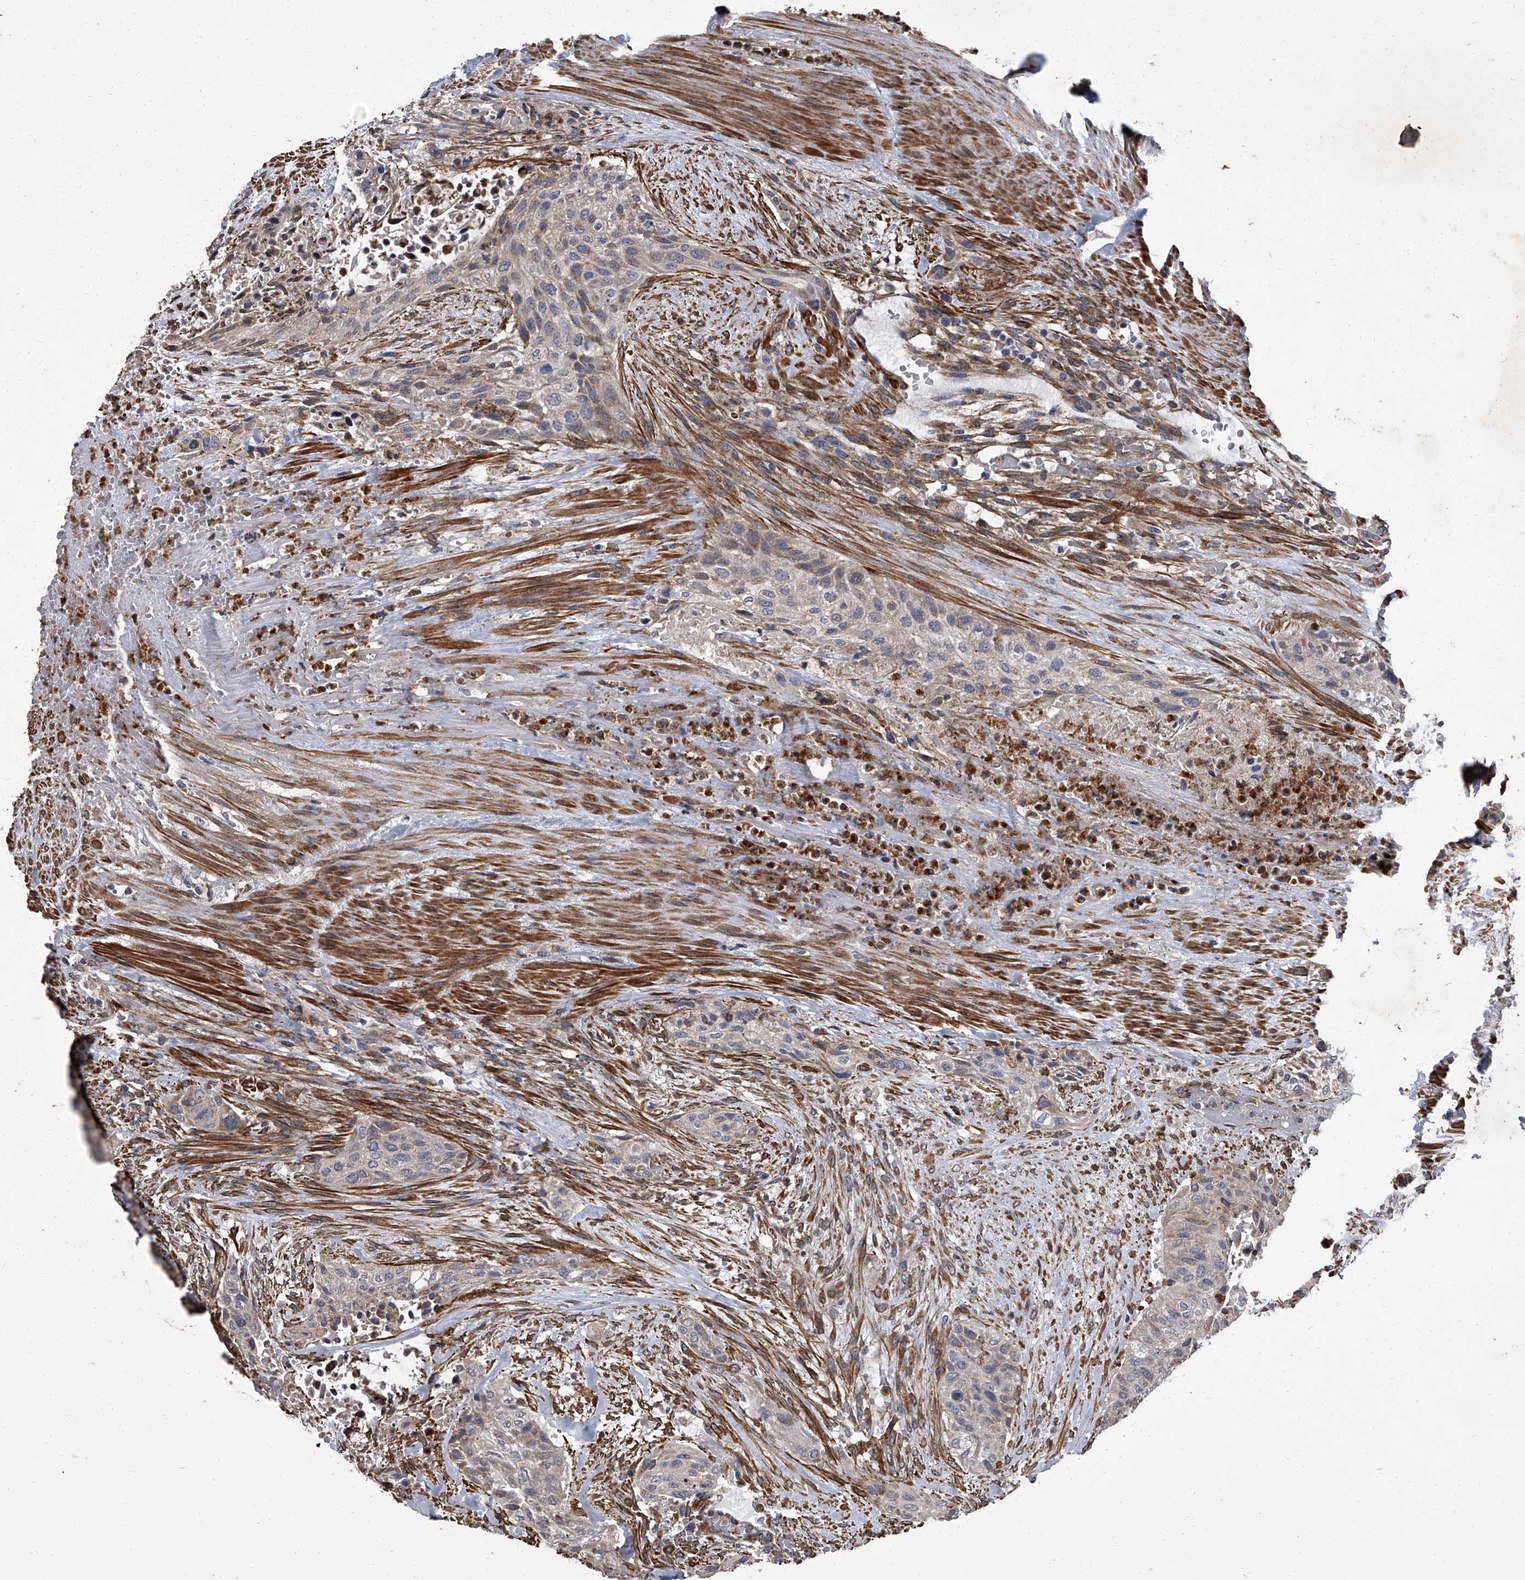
{"staining": {"intensity": "weak", "quantity": "<25%", "location": "cytoplasmic/membranous"}, "tissue": "urothelial cancer", "cell_type": "Tumor cells", "image_type": "cancer", "snomed": [{"axis": "morphology", "description": "Urothelial carcinoma, High grade"}, {"axis": "topography", "description": "Urinary bladder"}], "caption": "High magnification brightfield microscopy of urothelial cancer stained with DAB (3,3'-diaminobenzidine) (brown) and counterstained with hematoxylin (blue): tumor cells show no significant expression.", "gene": "SIRT4", "patient": {"sex": "male", "age": 35}}